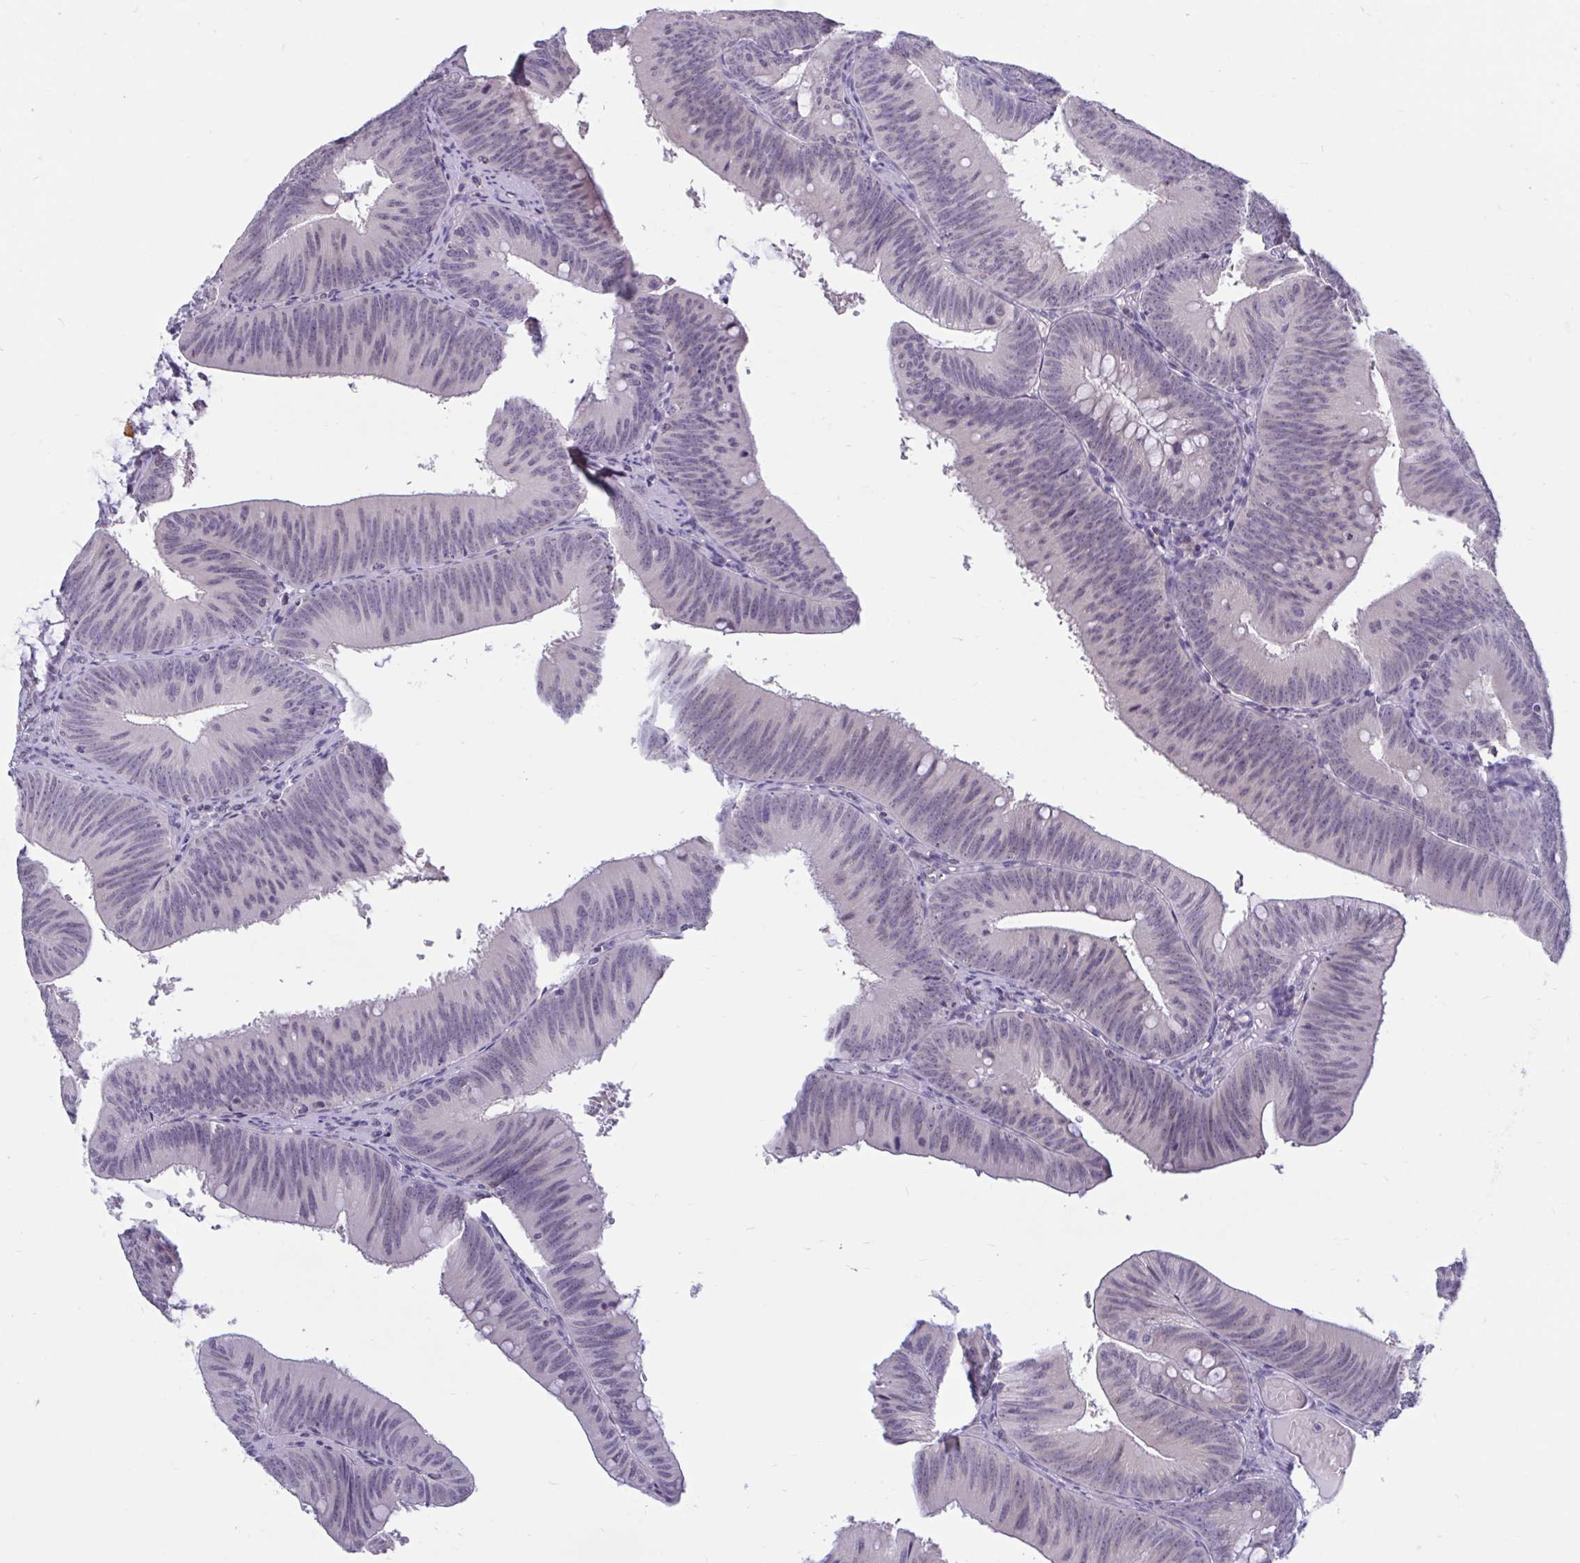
{"staining": {"intensity": "weak", "quantity": "<25%", "location": "nuclear"}, "tissue": "colorectal cancer", "cell_type": "Tumor cells", "image_type": "cancer", "snomed": [{"axis": "morphology", "description": "Adenocarcinoma, NOS"}, {"axis": "topography", "description": "Colon"}], "caption": "Immunohistochemical staining of human colorectal adenocarcinoma shows no significant positivity in tumor cells. (Brightfield microscopy of DAB immunohistochemistry at high magnification).", "gene": "ARPP19", "patient": {"sex": "male", "age": 84}}